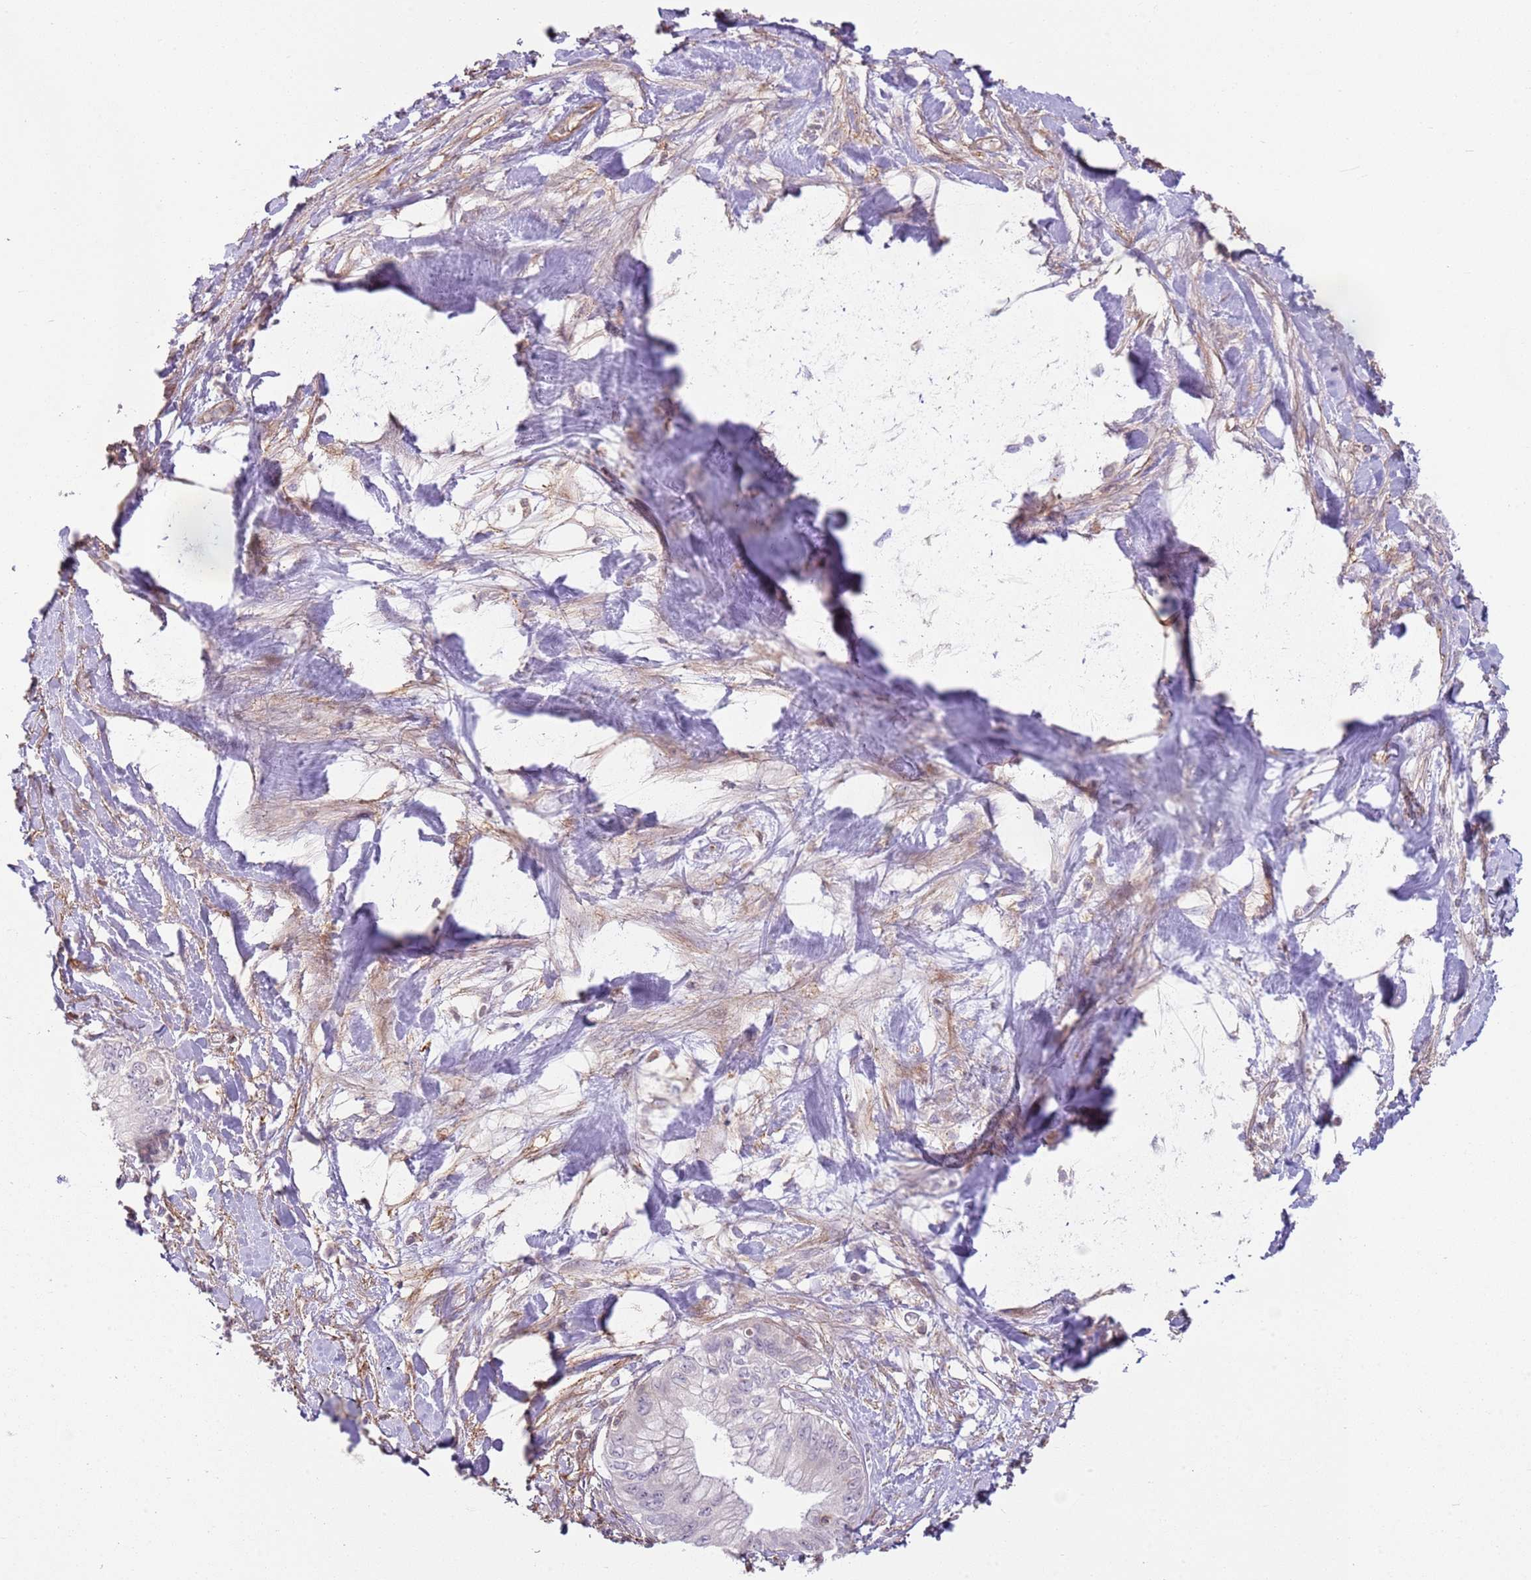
{"staining": {"intensity": "negative", "quantity": "none", "location": "none"}, "tissue": "pancreatic cancer", "cell_type": "Tumor cells", "image_type": "cancer", "snomed": [{"axis": "morphology", "description": "Adenocarcinoma, NOS"}, {"axis": "topography", "description": "Pancreas"}], "caption": "Human pancreatic cancer (adenocarcinoma) stained for a protein using immunohistochemistry (IHC) reveals no staining in tumor cells.", "gene": "GNAI3", "patient": {"sex": "male", "age": 48}}